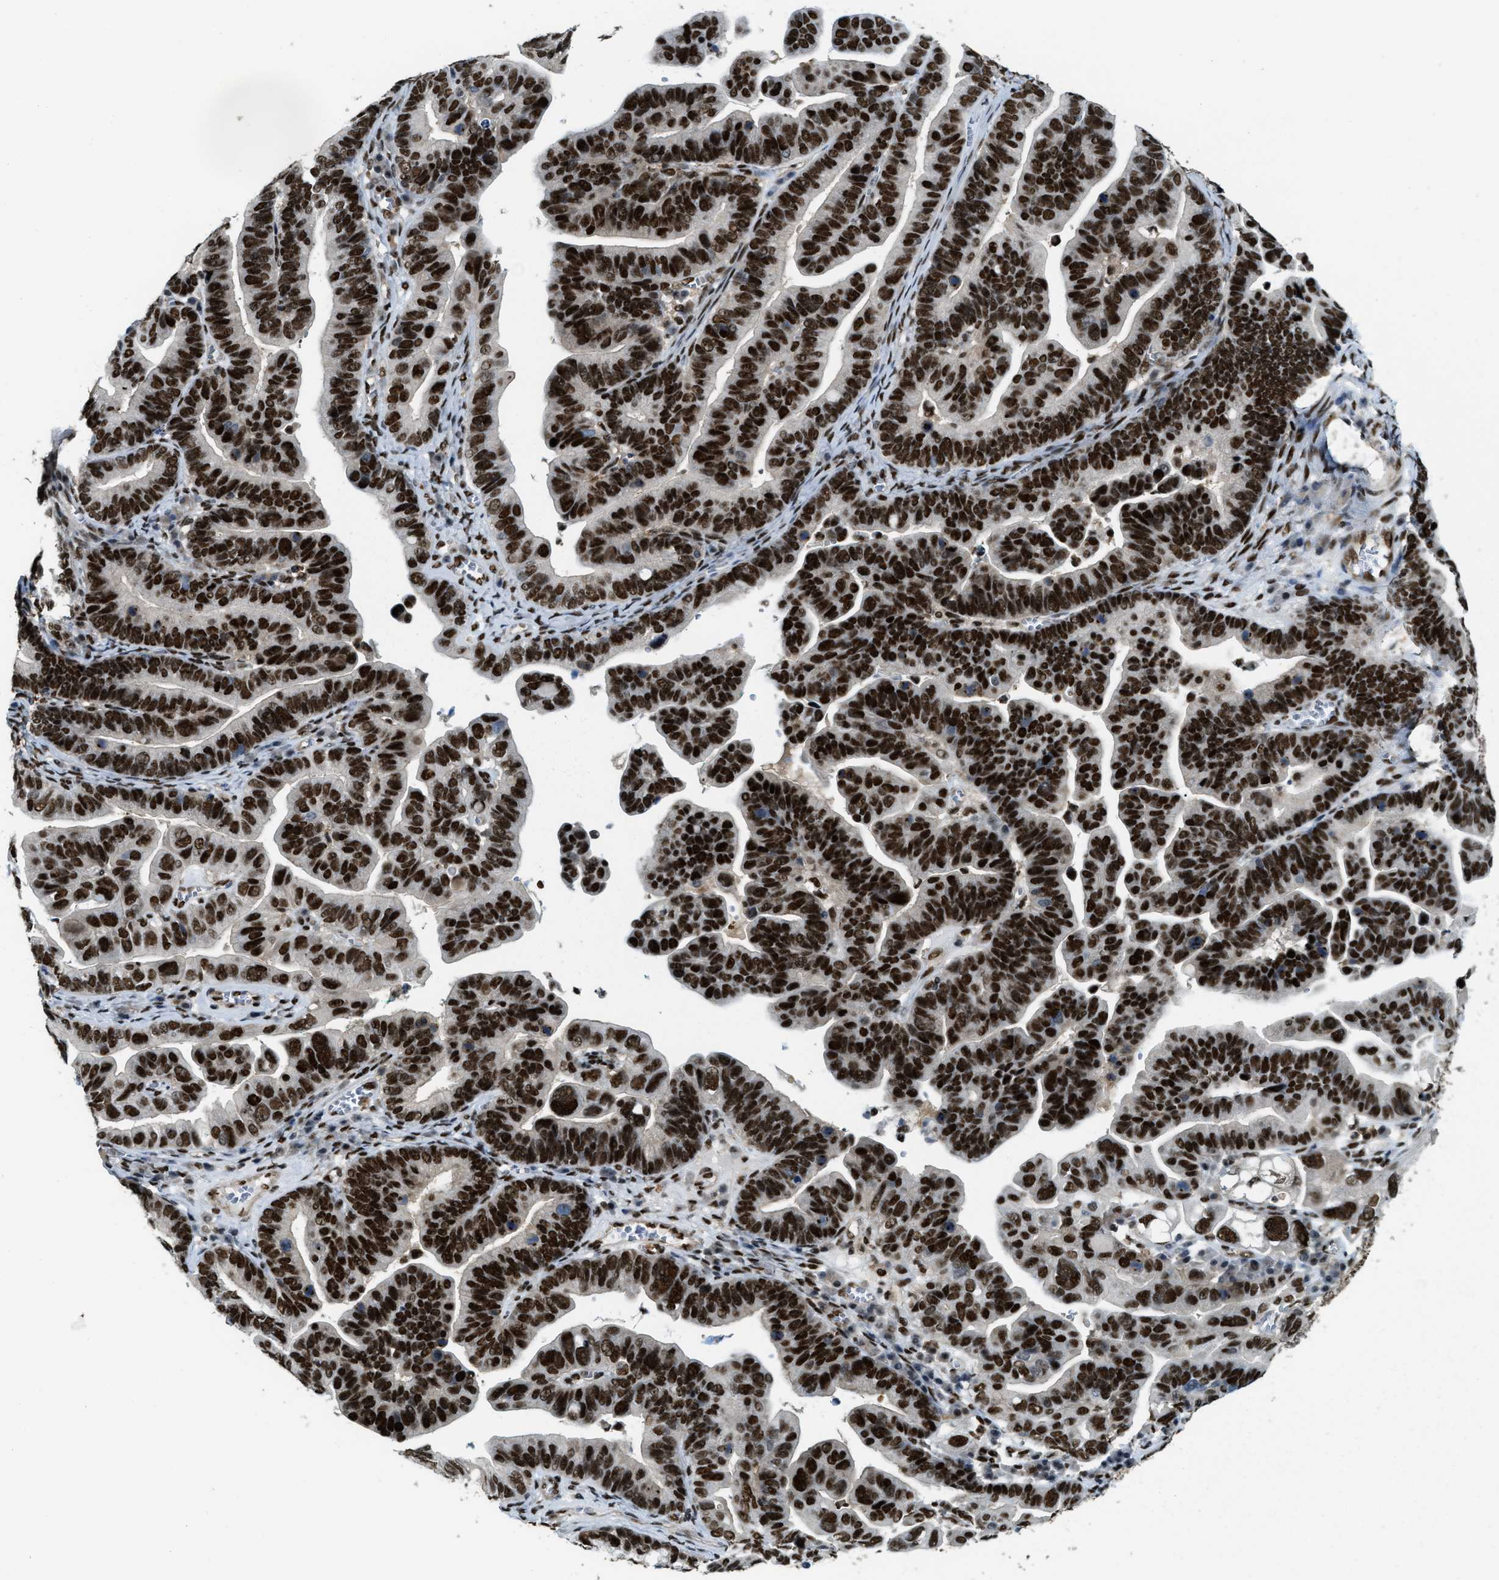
{"staining": {"intensity": "strong", "quantity": ">75%", "location": "nuclear"}, "tissue": "ovarian cancer", "cell_type": "Tumor cells", "image_type": "cancer", "snomed": [{"axis": "morphology", "description": "Cystadenocarcinoma, serous, NOS"}, {"axis": "topography", "description": "Ovary"}], "caption": "Immunohistochemistry (DAB (3,3'-diaminobenzidine)) staining of human serous cystadenocarcinoma (ovarian) shows strong nuclear protein positivity in about >75% of tumor cells. (Brightfield microscopy of DAB IHC at high magnification).", "gene": "NUMA1", "patient": {"sex": "female", "age": 56}}